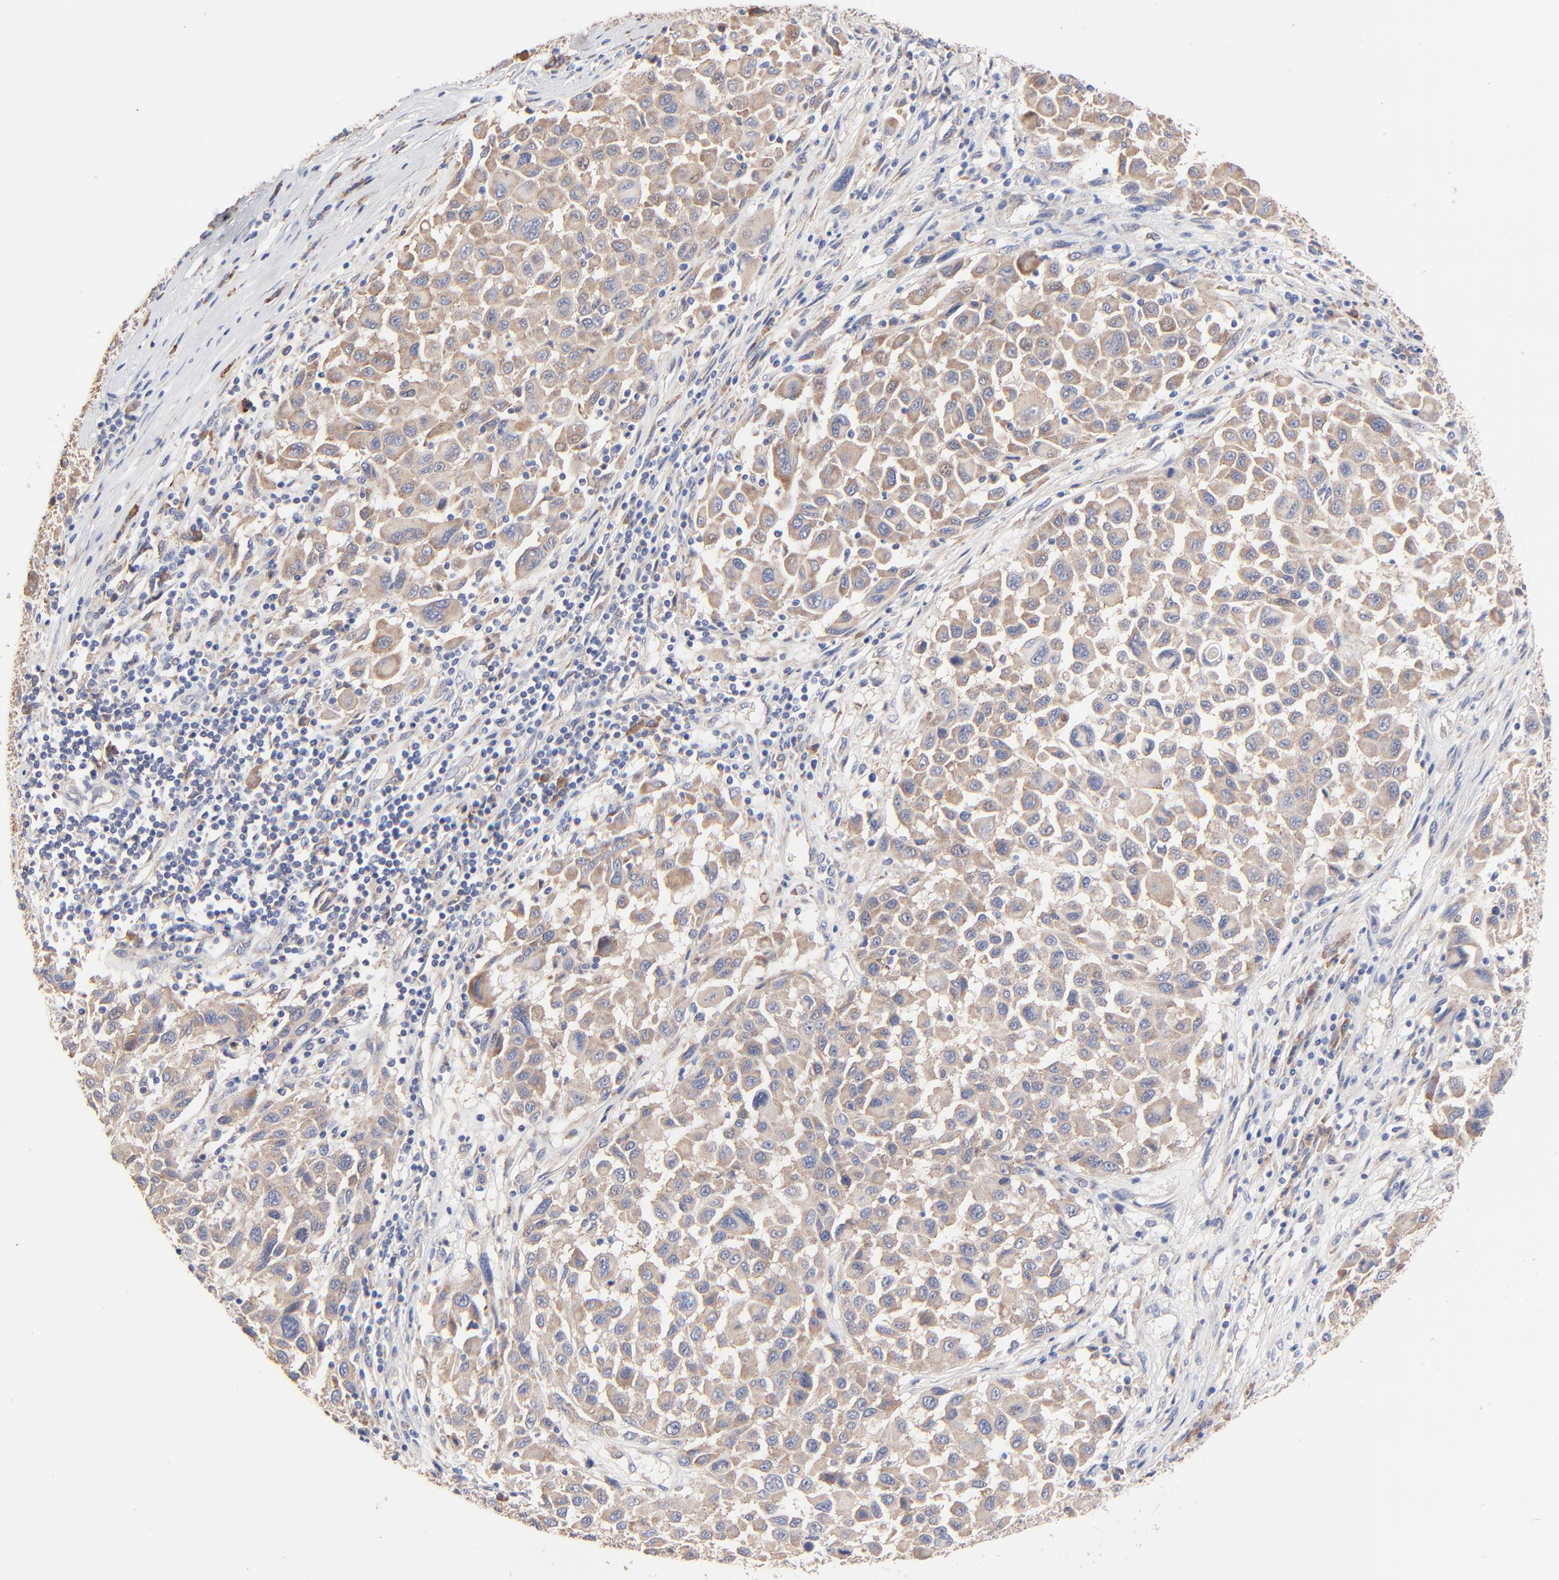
{"staining": {"intensity": "moderate", "quantity": ">75%", "location": "cytoplasmic/membranous"}, "tissue": "melanoma", "cell_type": "Tumor cells", "image_type": "cancer", "snomed": [{"axis": "morphology", "description": "Malignant melanoma, Metastatic site"}, {"axis": "topography", "description": "Lymph node"}], "caption": "Immunohistochemical staining of human melanoma reveals medium levels of moderate cytoplasmic/membranous expression in about >75% of tumor cells. The staining was performed using DAB to visualize the protein expression in brown, while the nuclei were stained in blue with hematoxylin (Magnification: 20x).", "gene": "PPFIBP2", "patient": {"sex": "male", "age": 61}}